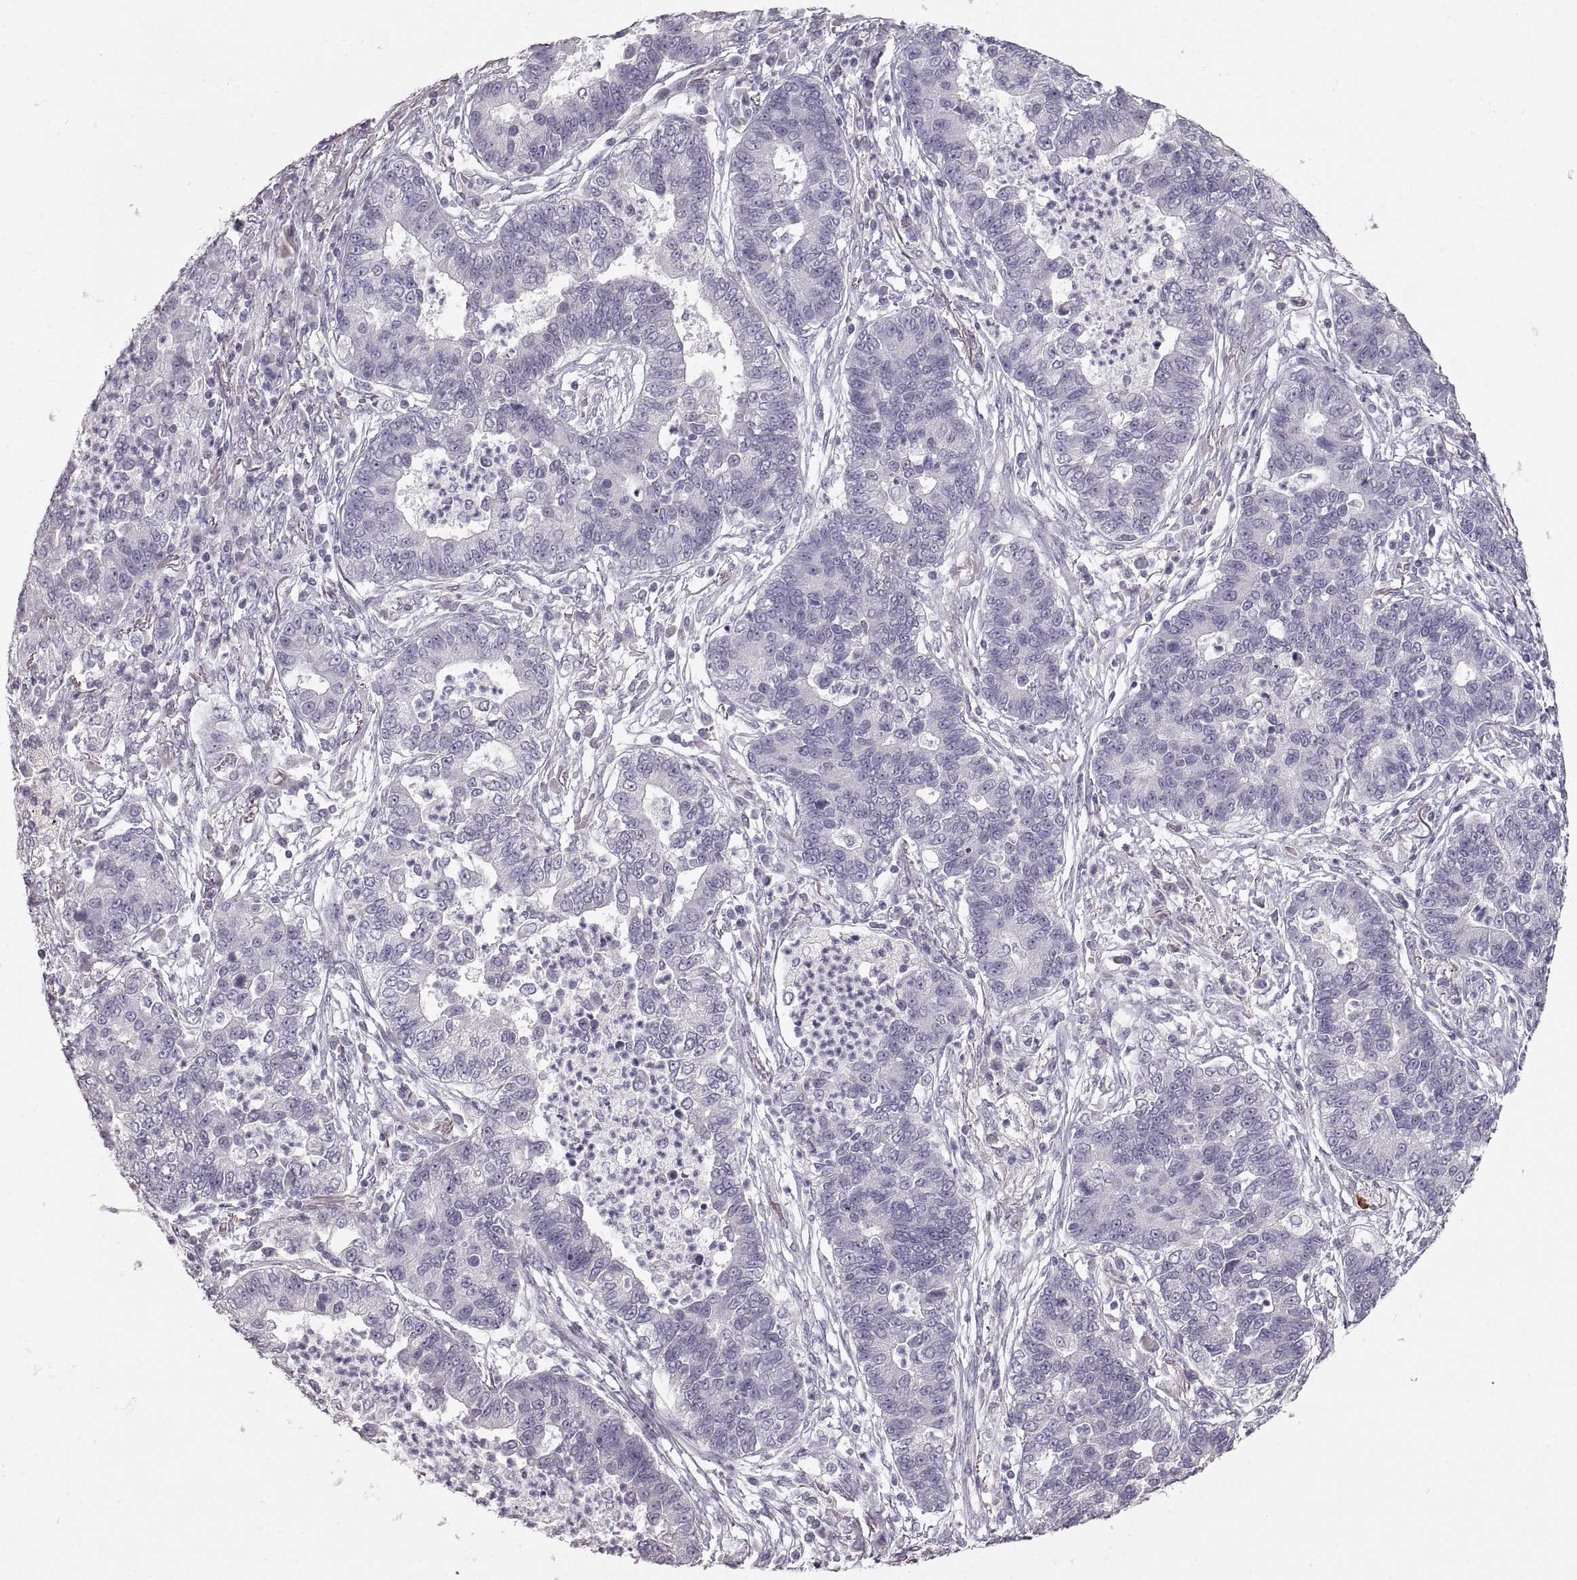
{"staining": {"intensity": "negative", "quantity": "none", "location": "none"}, "tissue": "lung cancer", "cell_type": "Tumor cells", "image_type": "cancer", "snomed": [{"axis": "morphology", "description": "Adenocarcinoma, NOS"}, {"axis": "topography", "description": "Lung"}], "caption": "The histopathology image displays no staining of tumor cells in lung cancer (adenocarcinoma).", "gene": "ZP3", "patient": {"sex": "female", "age": 57}}